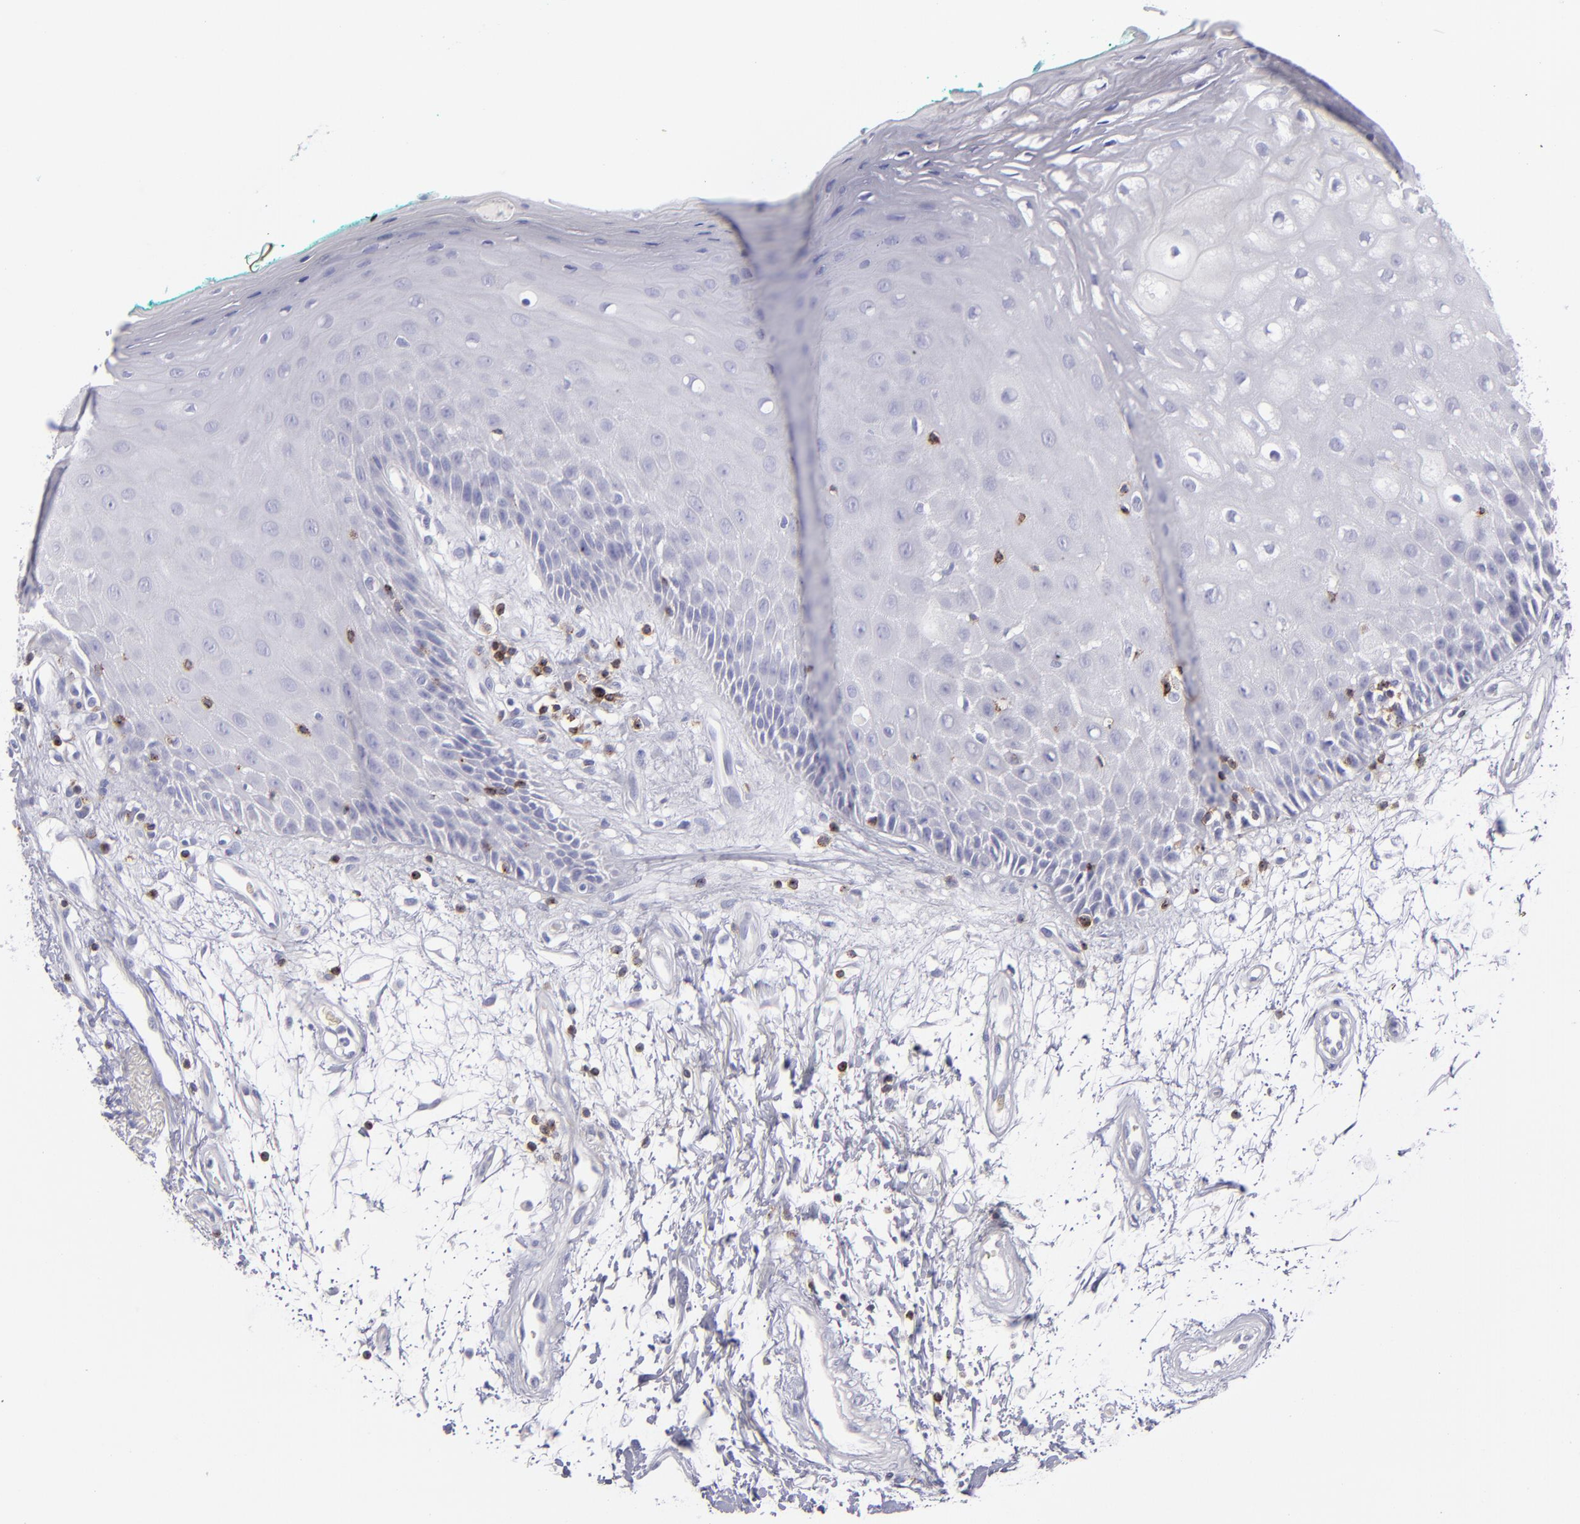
{"staining": {"intensity": "negative", "quantity": "none", "location": "none"}, "tissue": "oral mucosa", "cell_type": "Squamous epithelial cells", "image_type": "normal", "snomed": [{"axis": "morphology", "description": "Normal tissue, NOS"}, {"axis": "morphology", "description": "Squamous cell carcinoma, NOS"}, {"axis": "topography", "description": "Skeletal muscle"}, {"axis": "topography", "description": "Oral tissue"}, {"axis": "topography", "description": "Head-Neck"}], "caption": "DAB immunohistochemical staining of normal human oral mucosa shows no significant expression in squamous epithelial cells.", "gene": "CD2", "patient": {"sex": "female", "age": 84}}